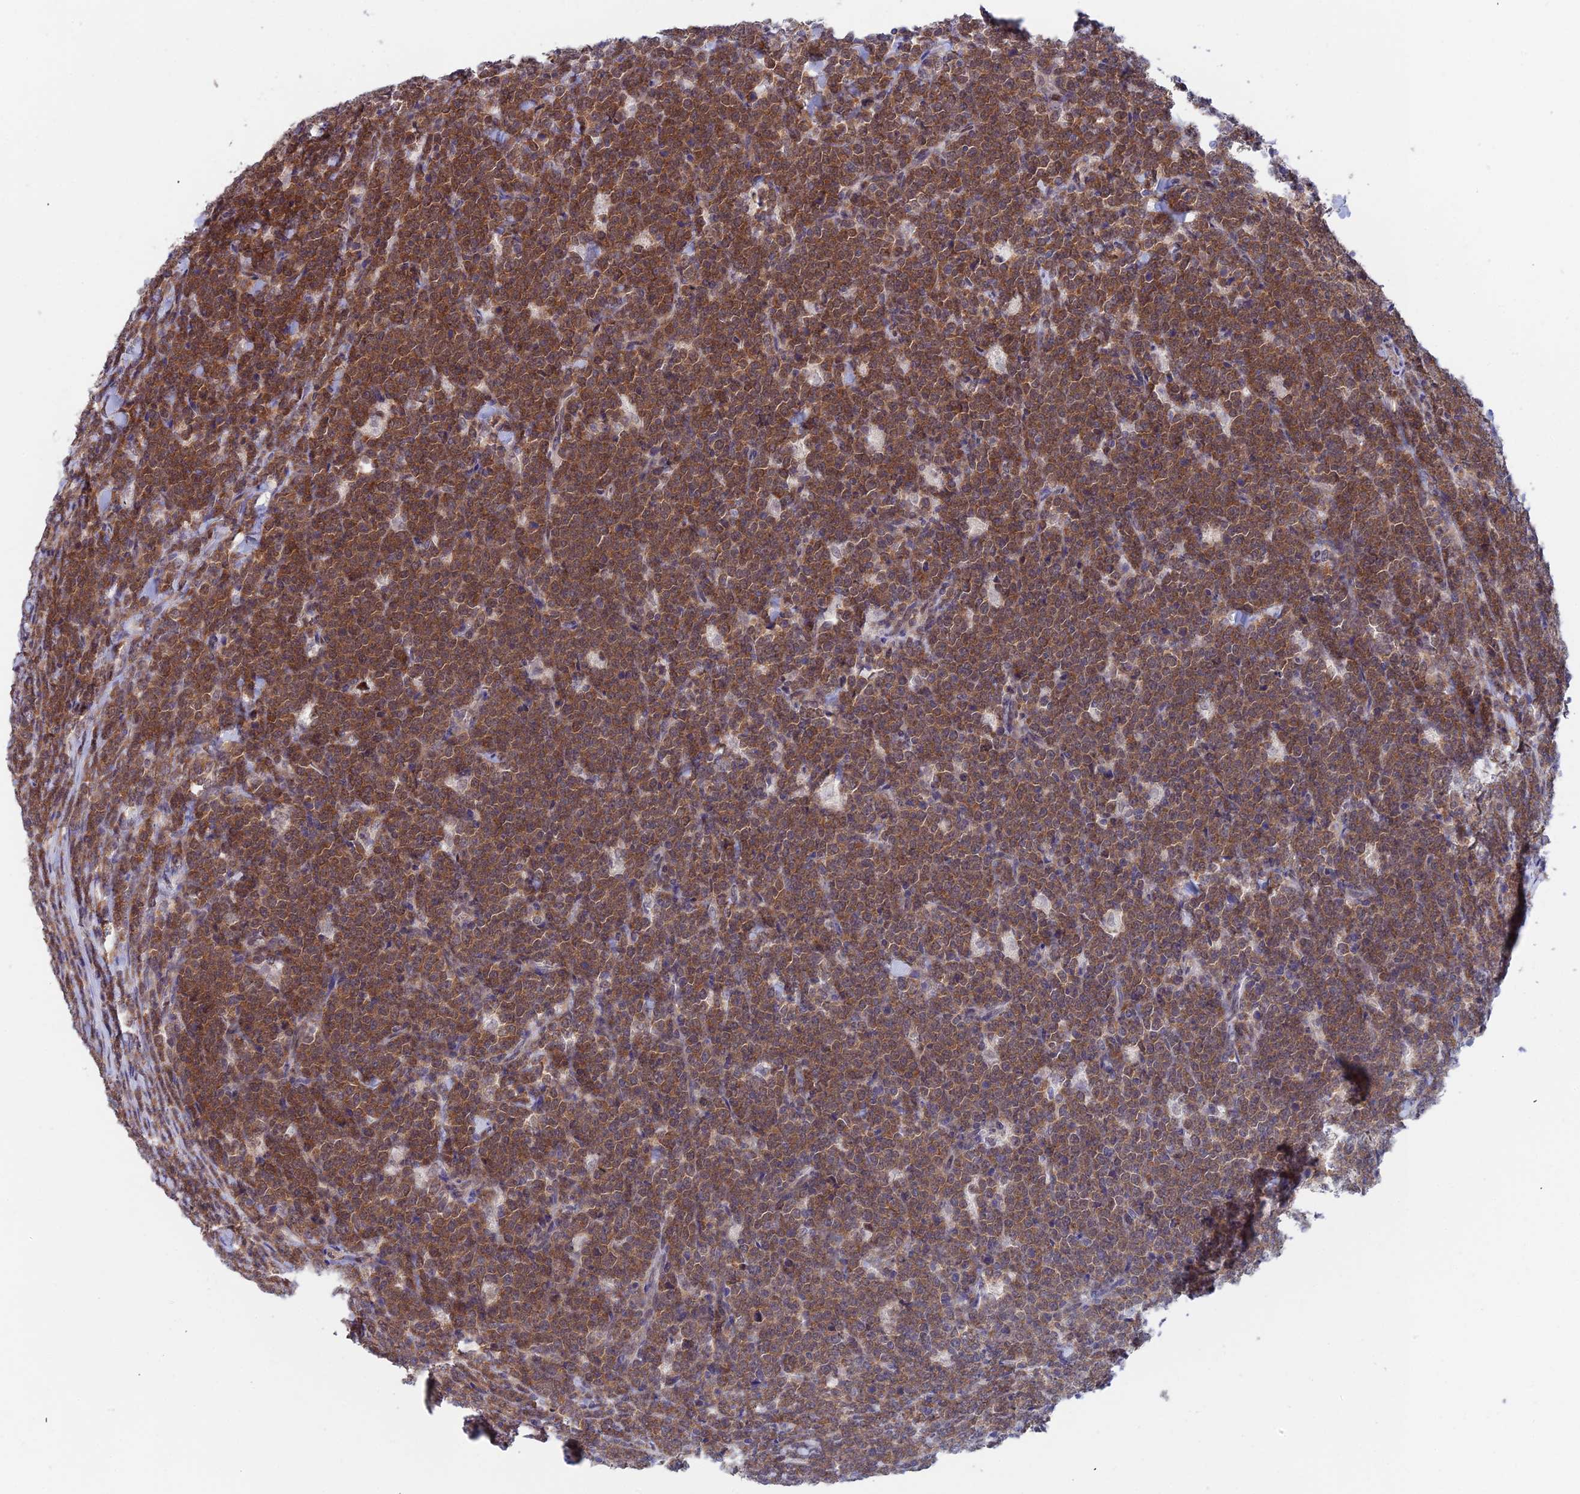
{"staining": {"intensity": "moderate", "quantity": ">75%", "location": "cytoplasmic/membranous,nuclear"}, "tissue": "lymphoma", "cell_type": "Tumor cells", "image_type": "cancer", "snomed": [{"axis": "morphology", "description": "Malignant lymphoma, non-Hodgkin's type, High grade"}, {"axis": "topography", "description": "Small intestine"}], "caption": "High-grade malignant lymphoma, non-Hodgkin's type was stained to show a protein in brown. There is medium levels of moderate cytoplasmic/membranous and nuclear staining in about >75% of tumor cells.", "gene": "IGBP1", "patient": {"sex": "male", "age": 8}}